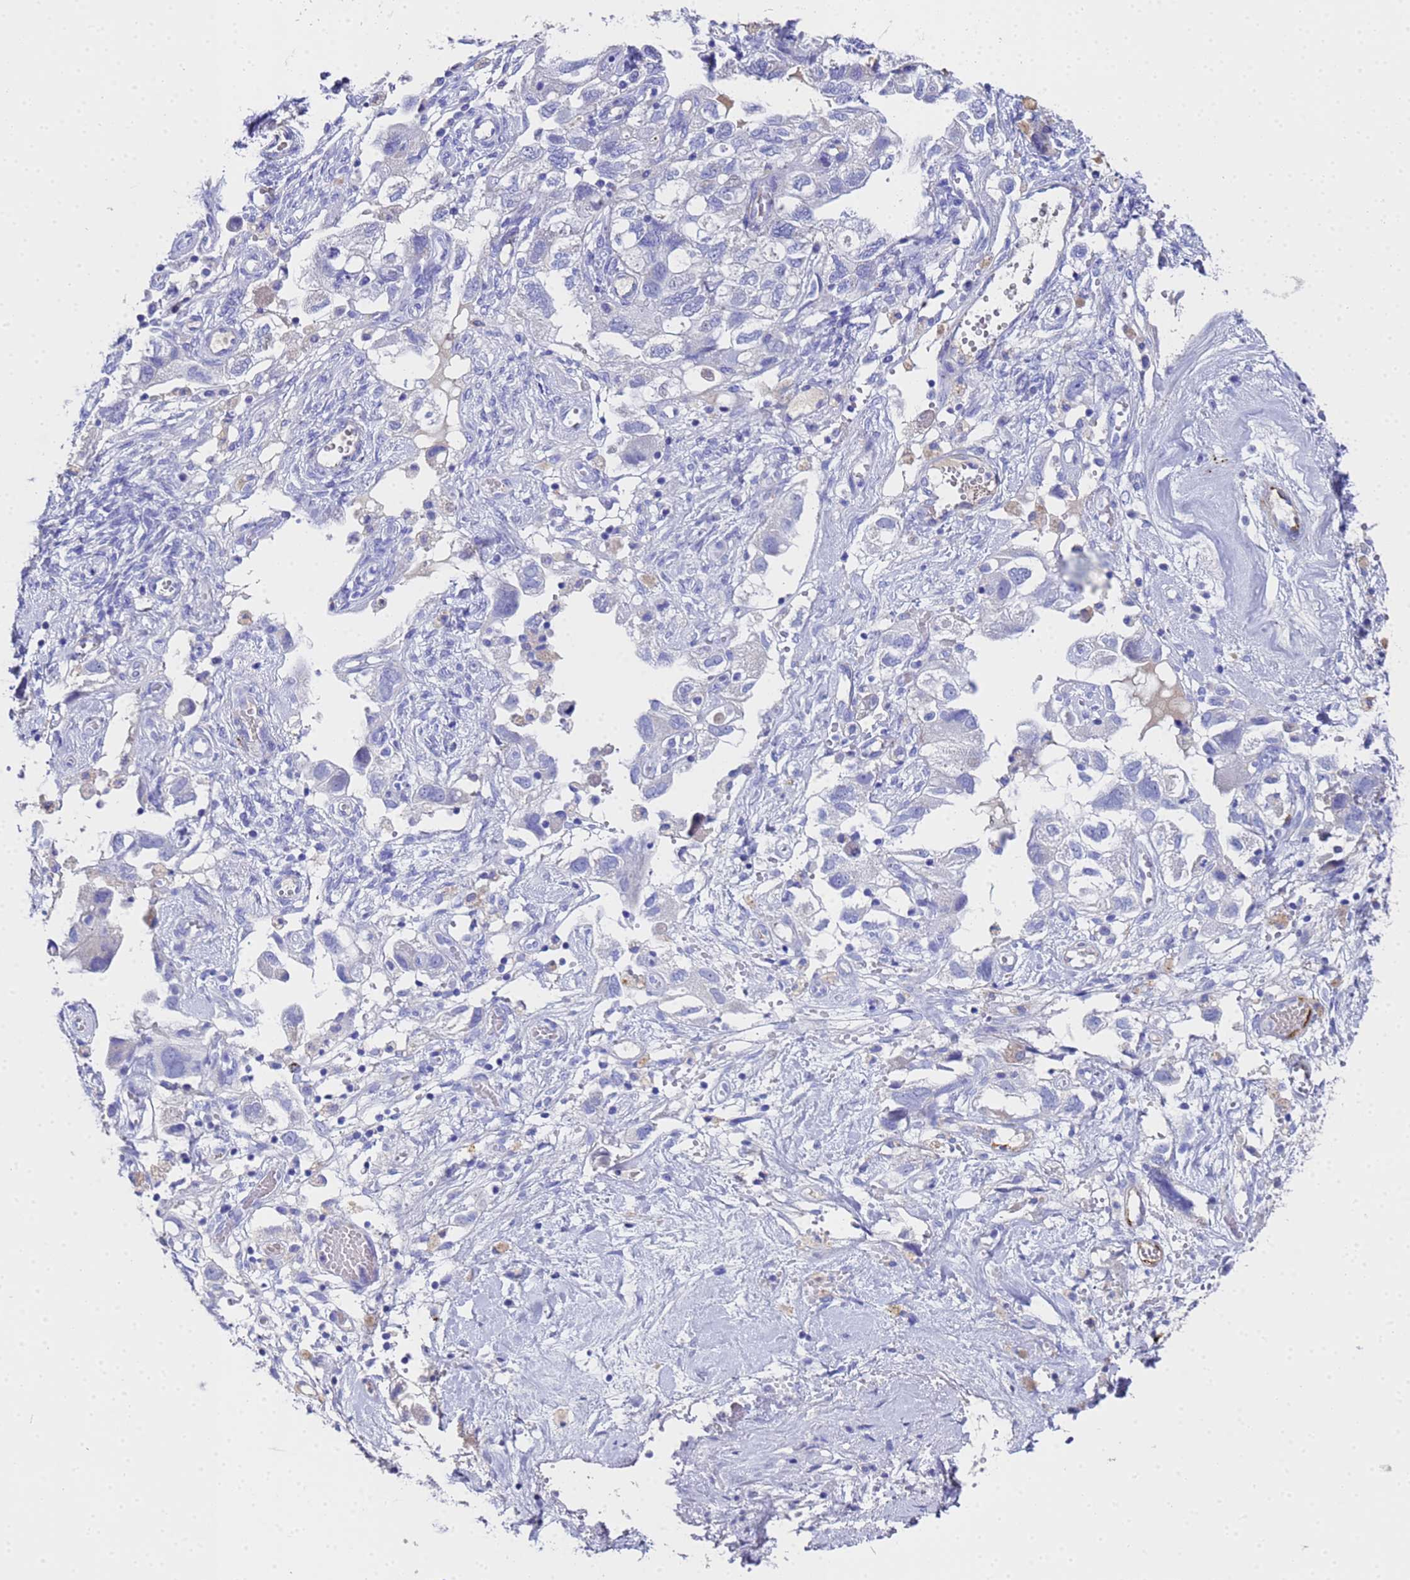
{"staining": {"intensity": "negative", "quantity": "none", "location": "none"}, "tissue": "ovarian cancer", "cell_type": "Tumor cells", "image_type": "cancer", "snomed": [{"axis": "morphology", "description": "Carcinoma, NOS"}, {"axis": "morphology", "description": "Cystadenocarcinoma, serous, NOS"}, {"axis": "topography", "description": "Ovary"}], "caption": "Immunohistochemistry (IHC) of human serous cystadenocarcinoma (ovarian) demonstrates no expression in tumor cells.", "gene": "ADIPOQ", "patient": {"sex": "female", "age": 69}}